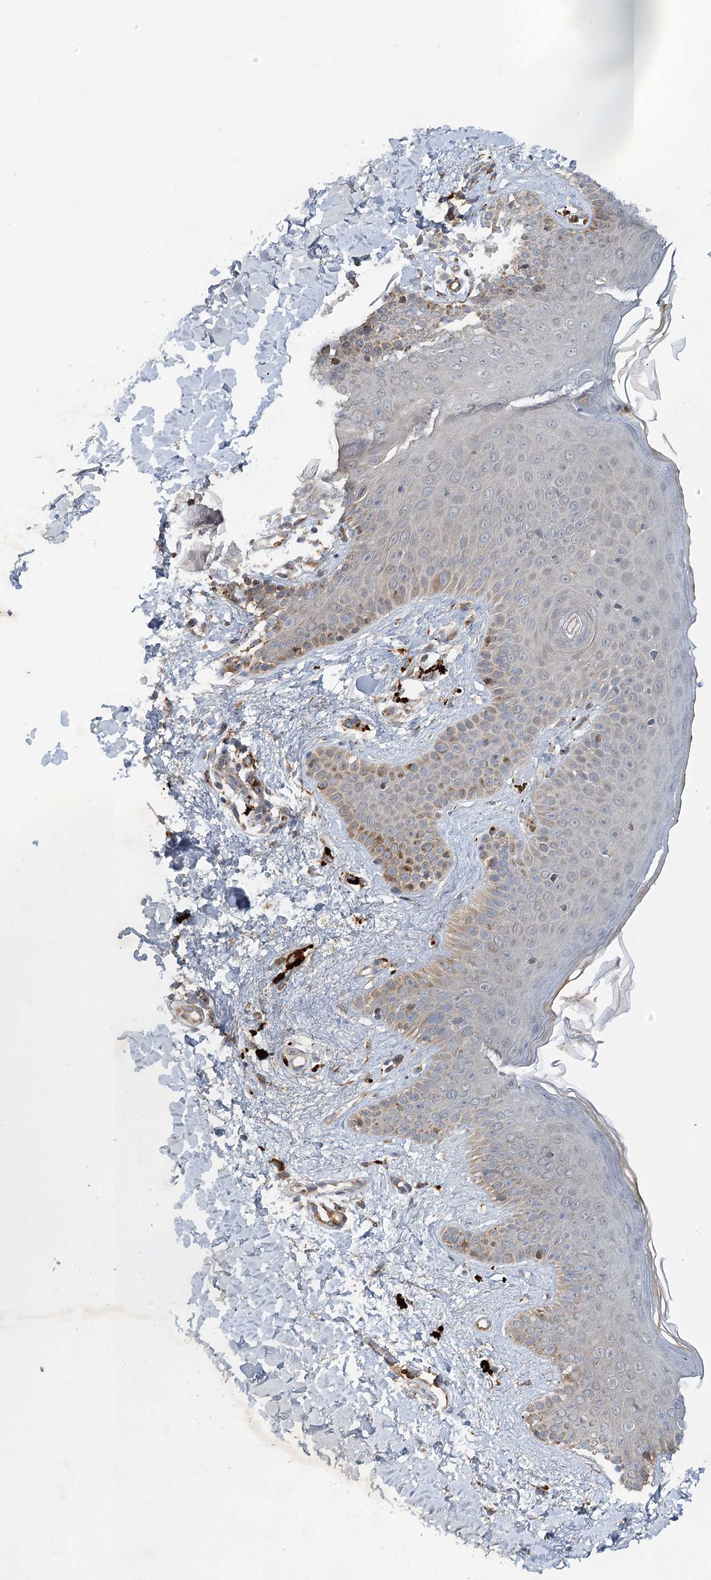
{"staining": {"intensity": "negative", "quantity": "none", "location": "none"}, "tissue": "skin", "cell_type": "Fibroblasts", "image_type": "normal", "snomed": [{"axis": "morphology", "description": "Normal tissue, NOS"}, {"axis": "topography", "description": "Skin"}], "caption": "The histopathology image reveals no significant staining in fibroblasts of skin. (Brightfield microscopy of DAB (3,3'-diaminobenzidine) immunohistochemistry (IHC) at high magnification).", "gene": "PYROXD2", "patient": {"sex": "male", "age": 52}}